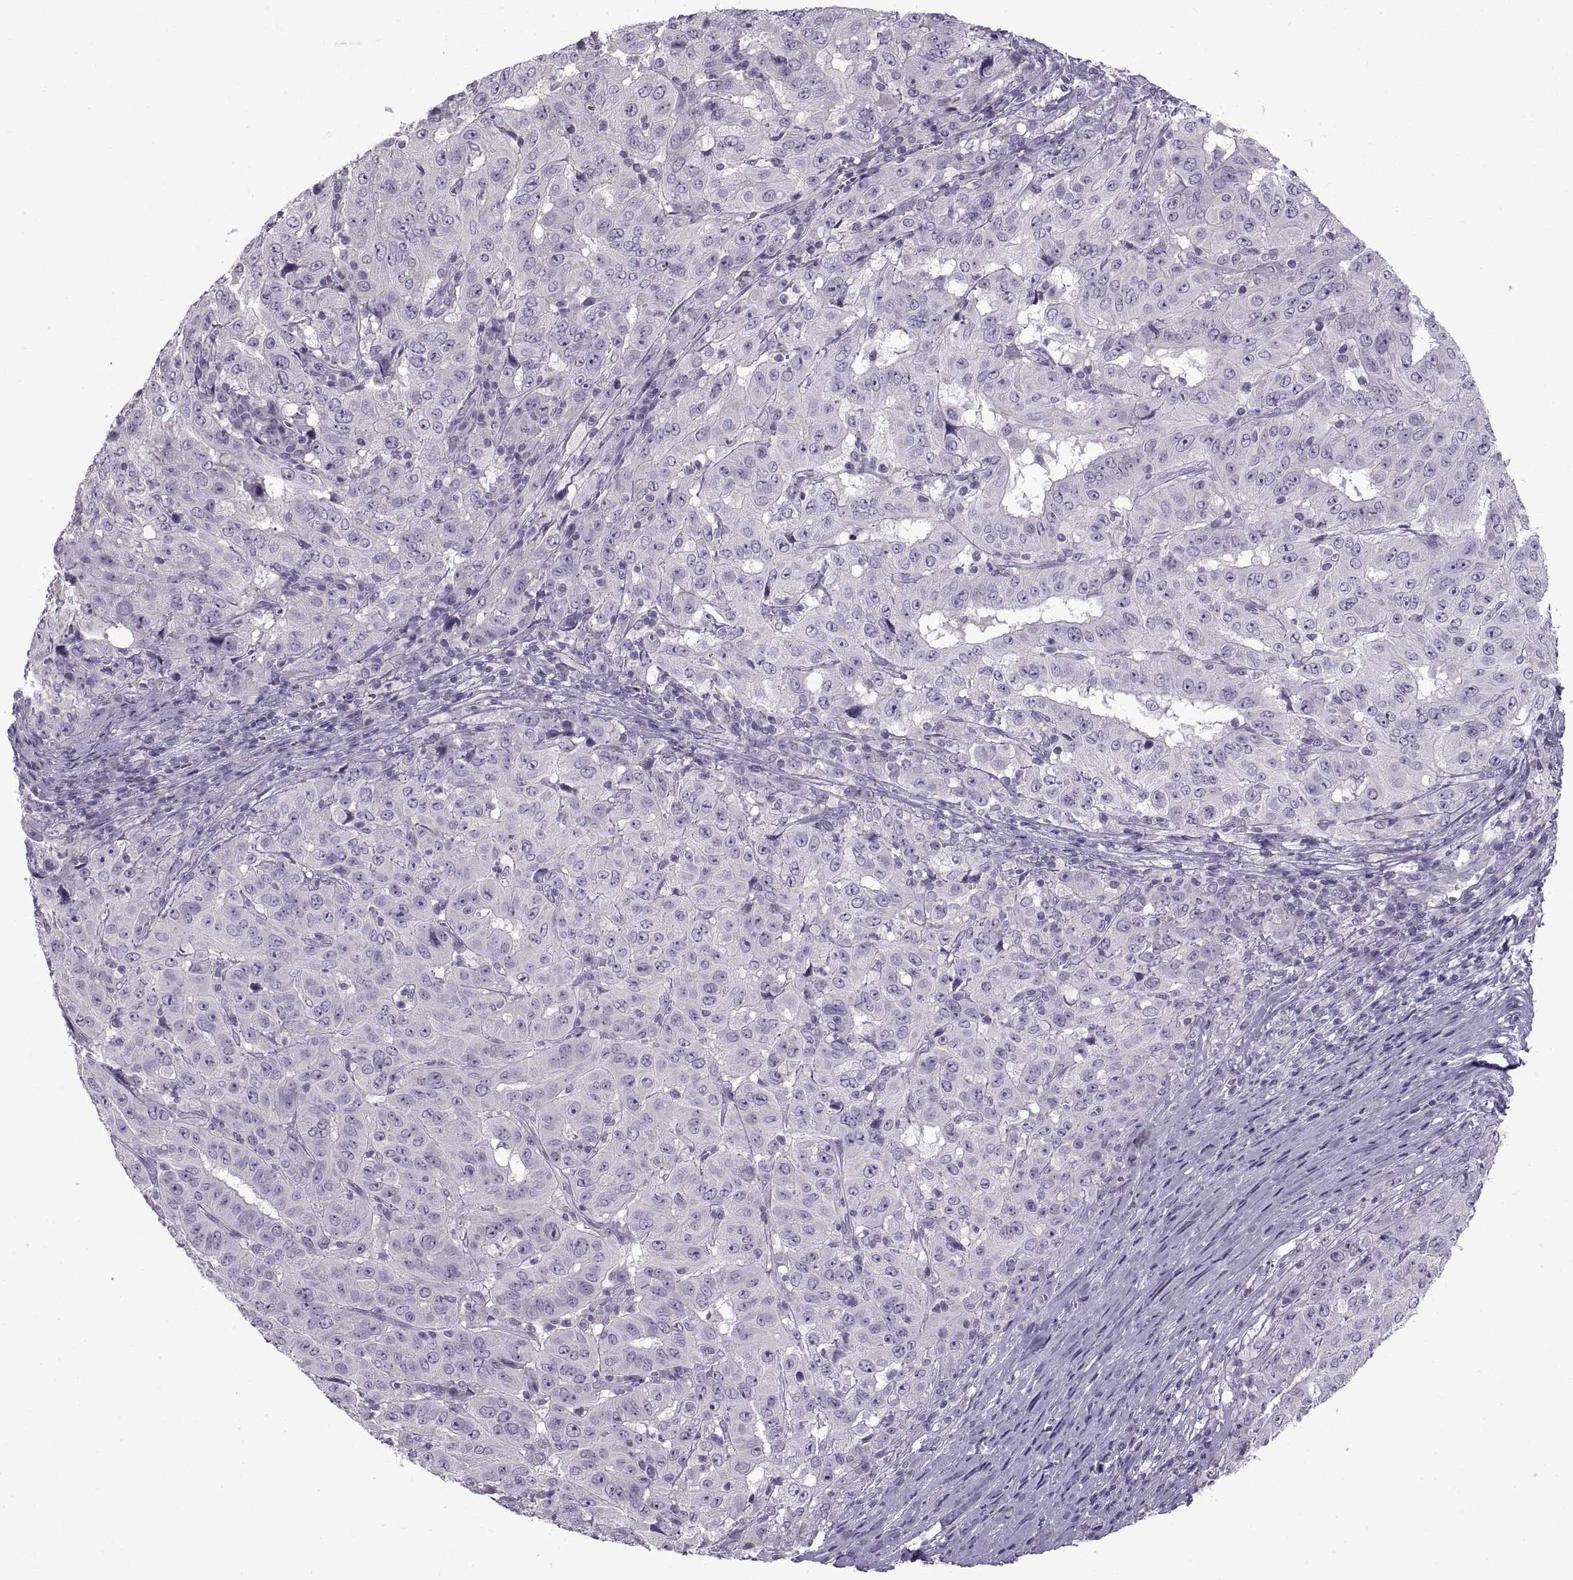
{"staining": {"intensity": "negative", "quantity": "none", "location": "none"}, "tissue": "pancreatic cancer", "cell_type": "Tumor cells", "image_type": "cancer", "snomed": [{"axis": "morphology", "description": "Adenocarcinoma, NOS"}, {"axis": "topography", "description": "Pancreas"}], "caption": "An IHC histopathology image of pancreatic adenocarcinoma is shown. There is no staining in tumor cells of pancreatic adenocarcinoma.", "gene": "BSPH1", "patient": {"sex": "male", "age": 63}}